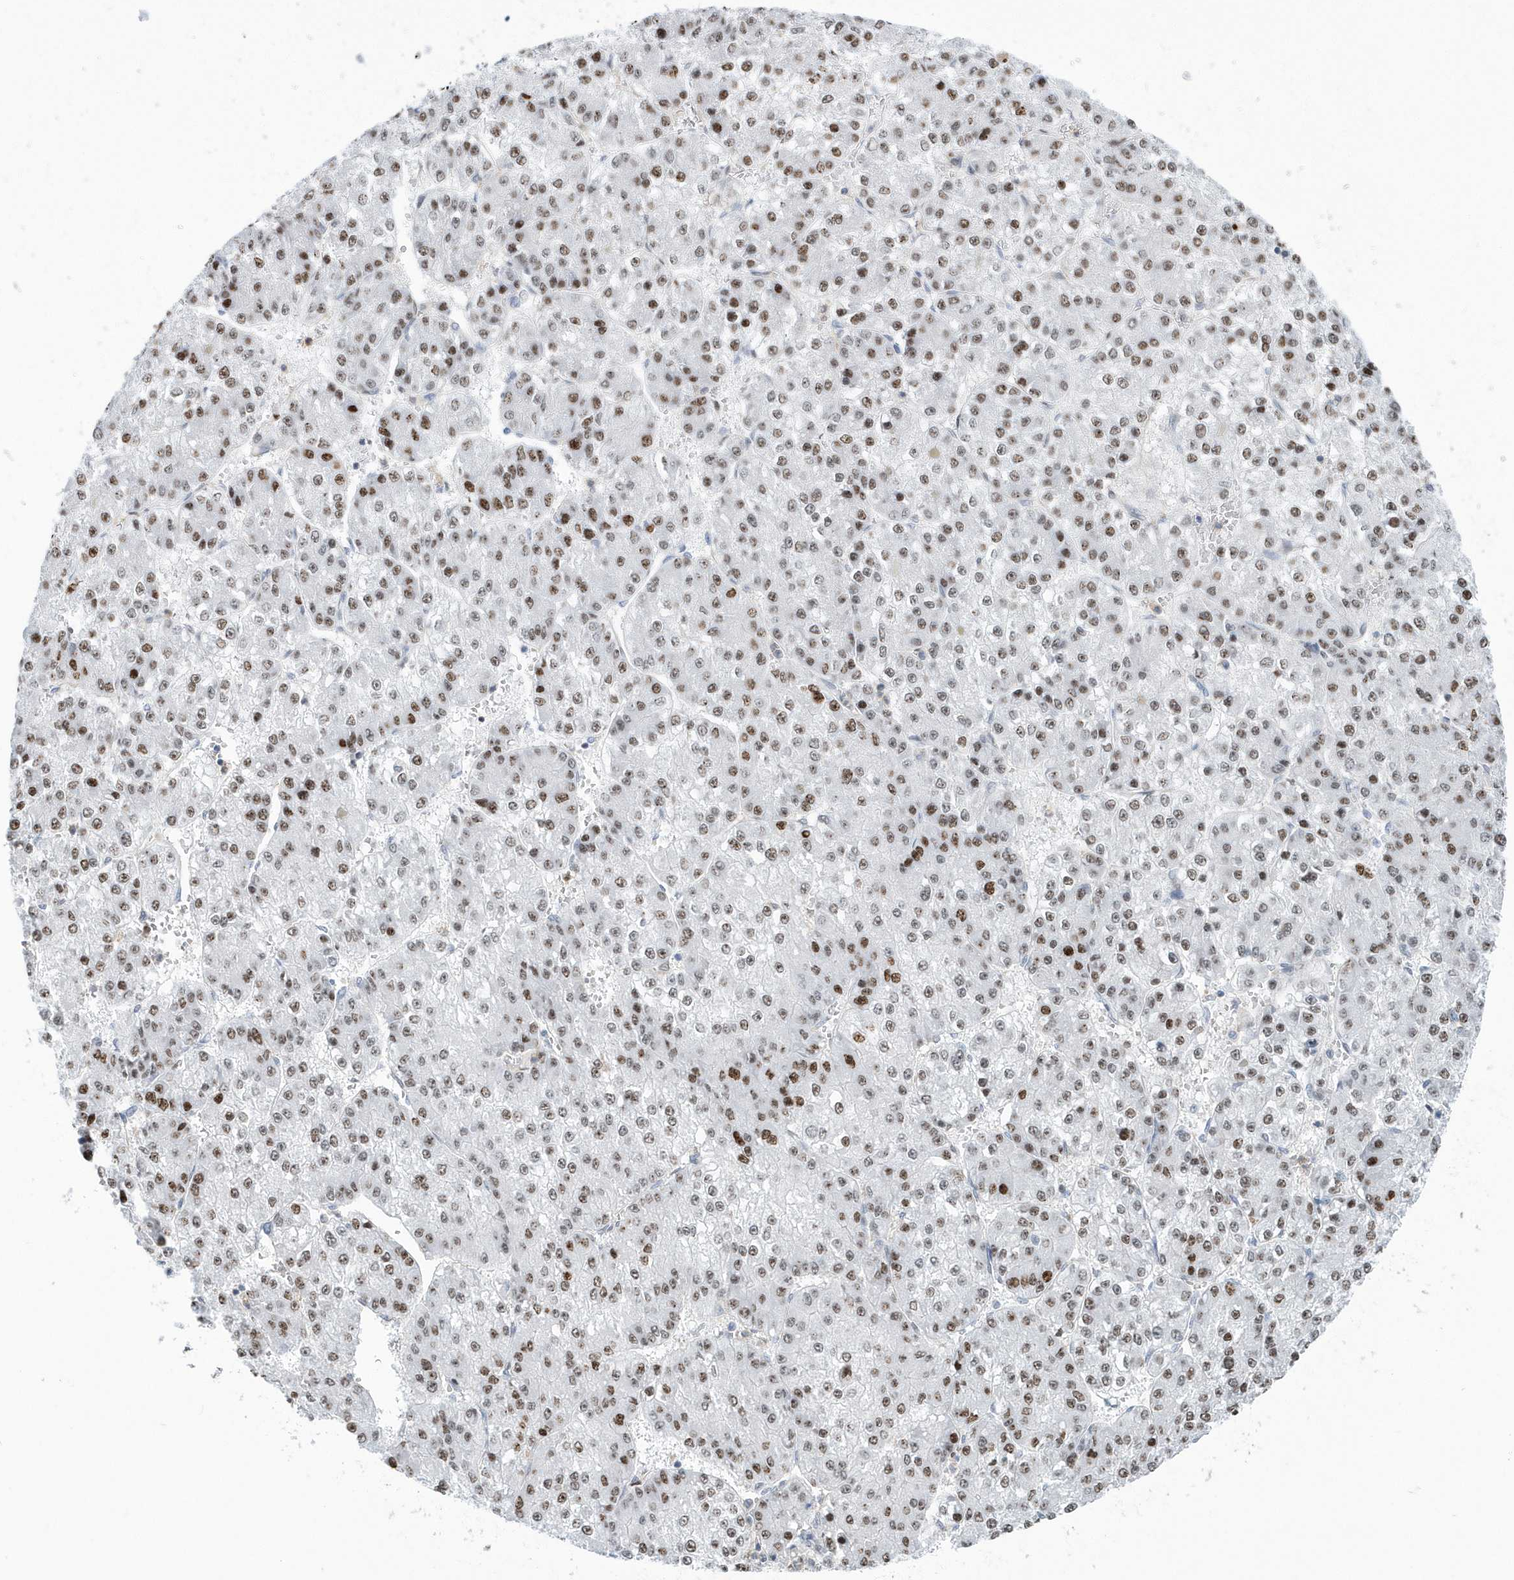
{"staining": {"intensity": "moderate", "quantity": "25%-75%", "location": "nuclear"}, "tissue": "liver cancer", "cell_type": "Tumor cells", "image_type": "cancer", "snomed": [{"axis": "morphology", "description": "Carcinoma, Hepatocellular, NOS"}, {"axis": "topography", "description": "Liver"}], "caption": "Immunohistochemical staining of human liver cancer shows medium levels of moderate nuclear expression in about 25%-75% of tumor cells.", "gene": "MACROH2A2", "patient": {"sex": "female", "age": 73}}